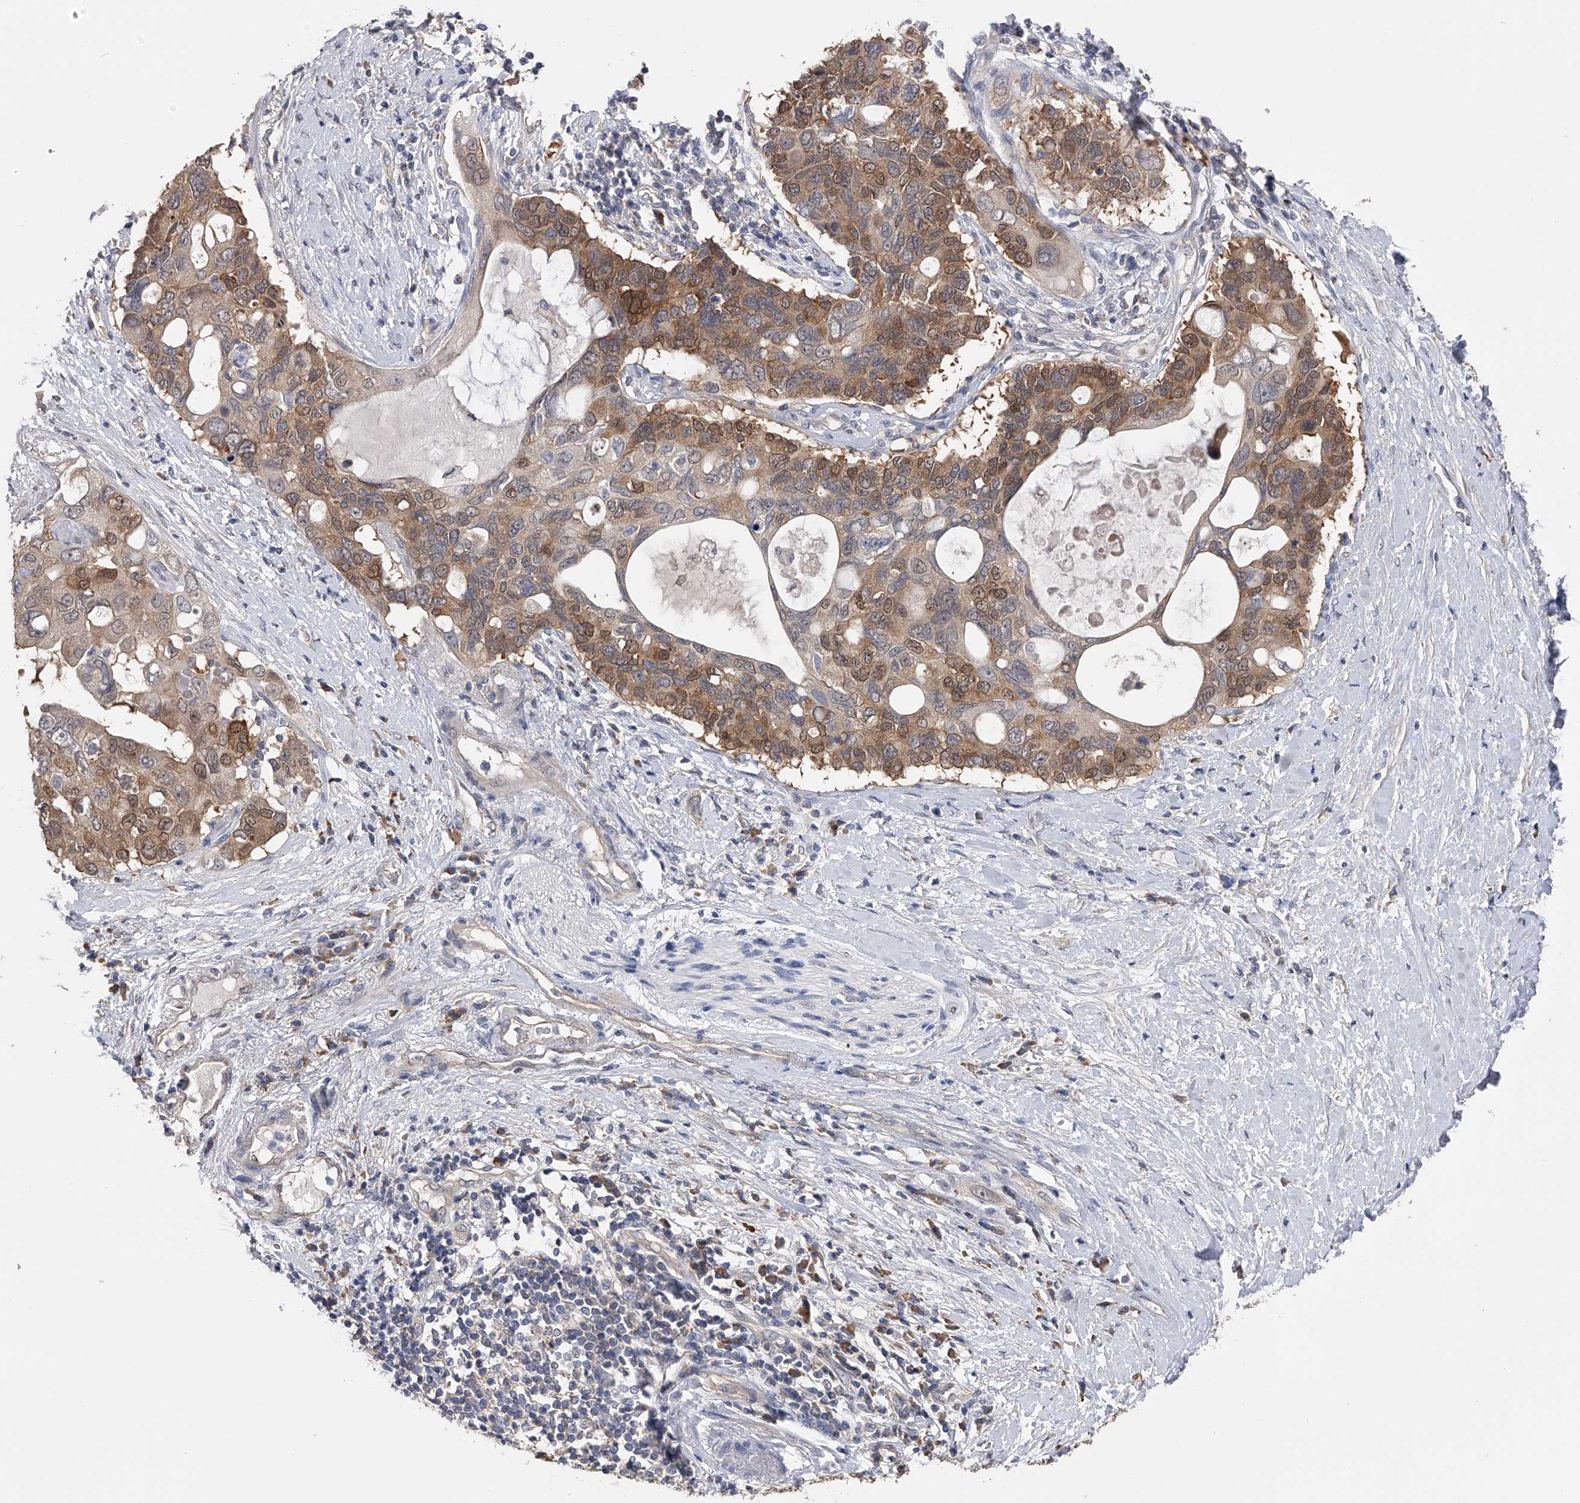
{"staining": {"intensity": "moderate", "quantity": ">75%", "location": "cytoplasmic/membranous,nuclear"}, "tissue": "pancreatic cancer", "cell_type": "Tumor cells", "image_type": "cancer", "snomed": [{"axis": "morphology", "description": "Adenocarcinoma, NOS"}, {"axis": "topography", "description": "Pancreas"}], "caption": "Protein expression analysis of pancreatic cancer (adenocarcinoma) demonstrates moderate cytoplasmic/membranous and nuclear expression in approximately >75% of tumor cells. (brown staining indicates protein expression, while blue staining denotes nuclei).", "gene": "CFAP298", "patient": {"sex": "female", "age": 56}}